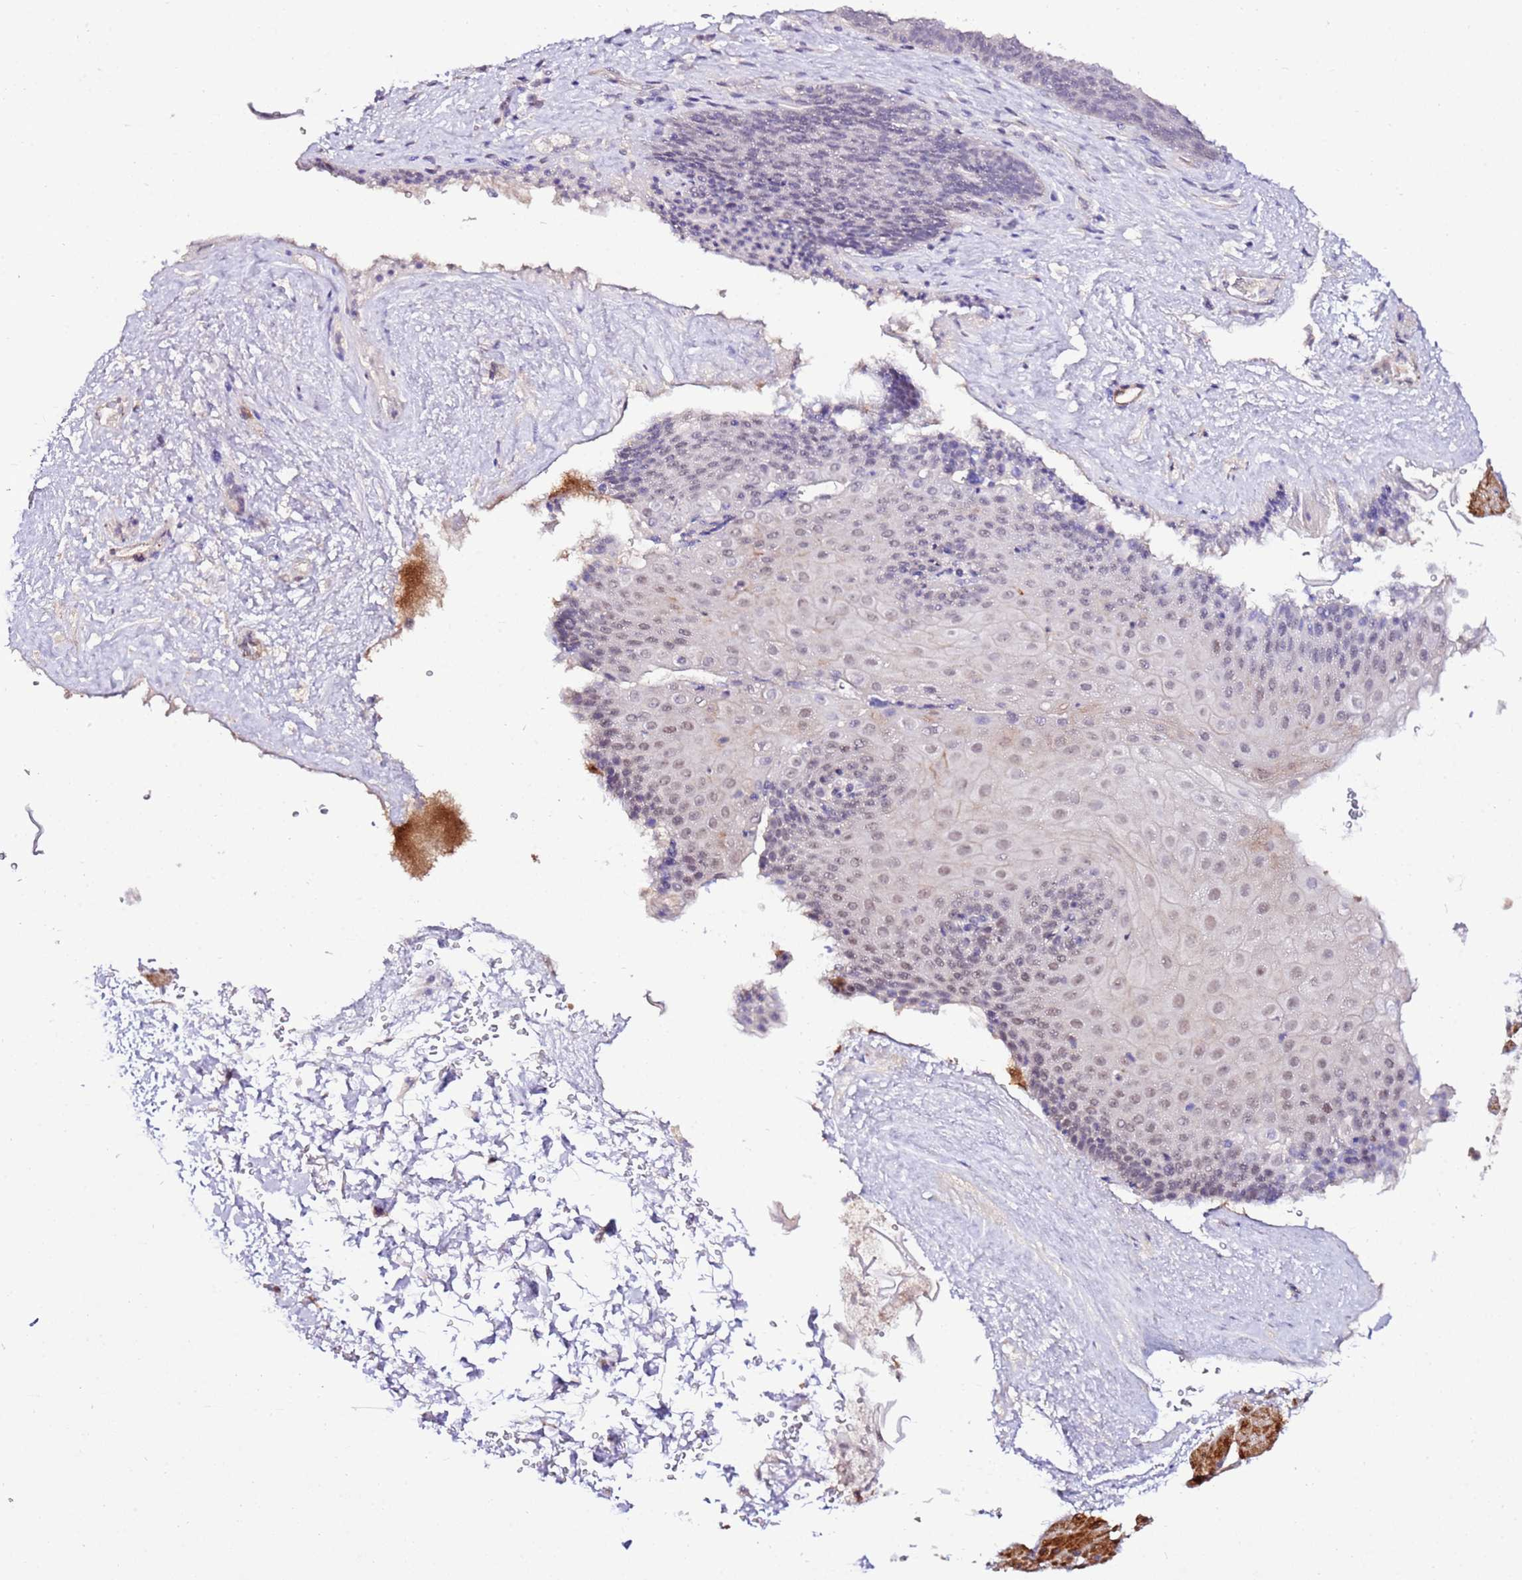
{"staining": {"intensity": "negative", "quantity": "none", "location": "none"}, "tissue": "esophagus", "cell_type": "Squamous epithelial cells", "image_type": "normal", "snomed": [{"axis": "morphology", "description": "Normal tissue, NOS"}, {"axis": "topography", "description": "Esophagus"}], "caption": "Squamous epithelial cells show no significant protein expression in unremarkable esophagus.", "gene": "ART5", "patient": {"sex": "female", "age": 66}}